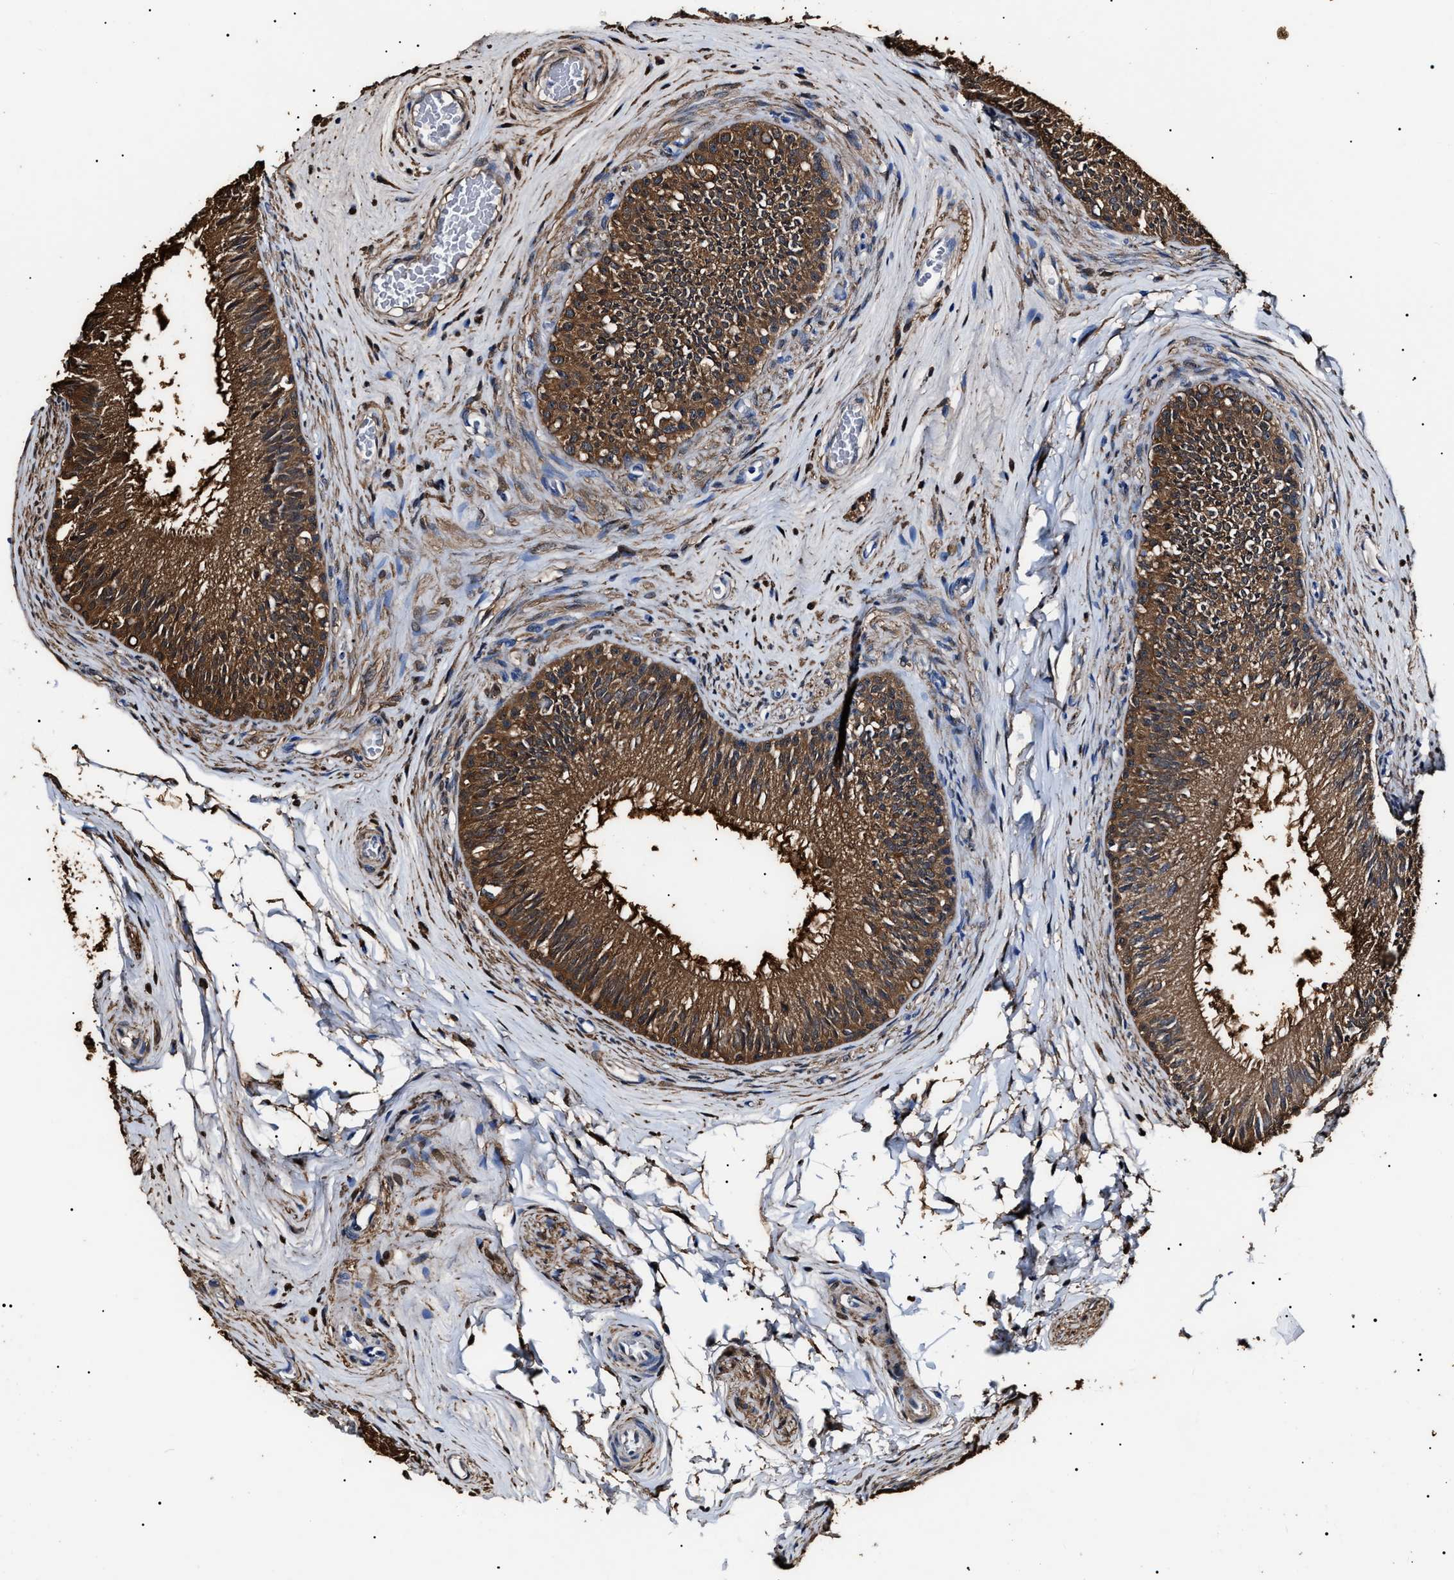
{"staining": {"intensity": "strong", "quantity": ">75%", "location": "cytoplasmic/membranous"}, "tissue": "epididymis", "cell_type": "Glandular cells", "image_type": "normal", "snomed": [{"axis": "morphology", "description": "Normal tissue, NOS"}, {"axis": "topography", "description": "Testis"}, {"axis": "topography", "description": "Epididymis"}], "caption": "A photomicrograph of epididymis stained for a protein displays strong cytoplasmic/membranous brown staining in glandular cells.", "gene": "ALDH1A1", "patient": {"sex": "male", "age": 36}}